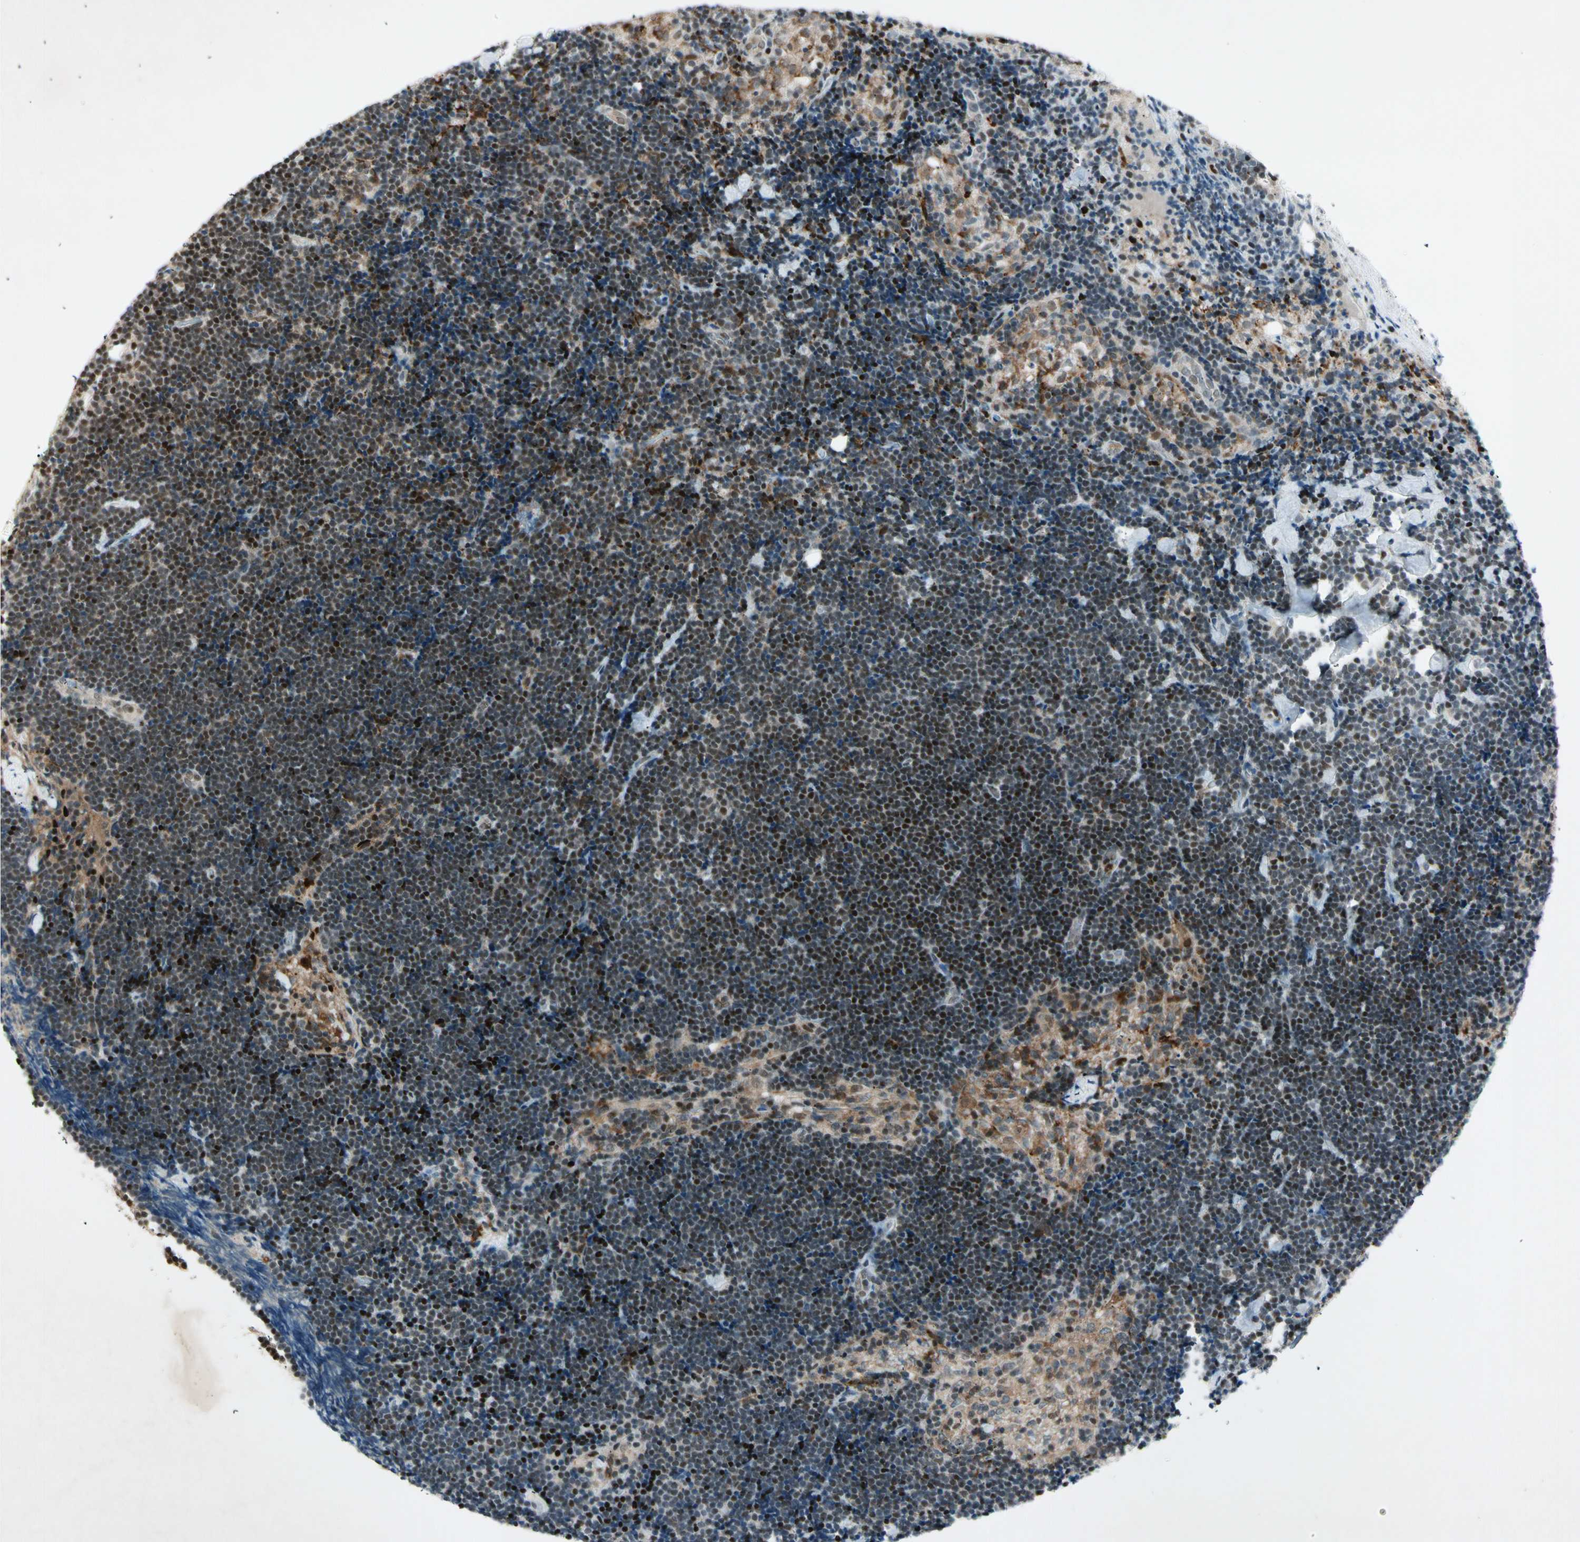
{"staining": {"intensity": "moderate", "quantity": ">75%", "location": "nuclear"}, "tissue": "lymph node", "cell_type": "Germinal center cells", "image_type": "normal", "snomed": [{"axis": "morphology", "description": "Normal tissue, NOS"}, {"axis": "topography", "description": "Lymph node"}], "caption": "A micrograph showing moderate nuclear expression in about >75% of germinal center cells in normal lymph node, as visualized by brown immunohistochemical staining.", "gene": "RNF43", "patient": {"sex": "male", "age": 63}}